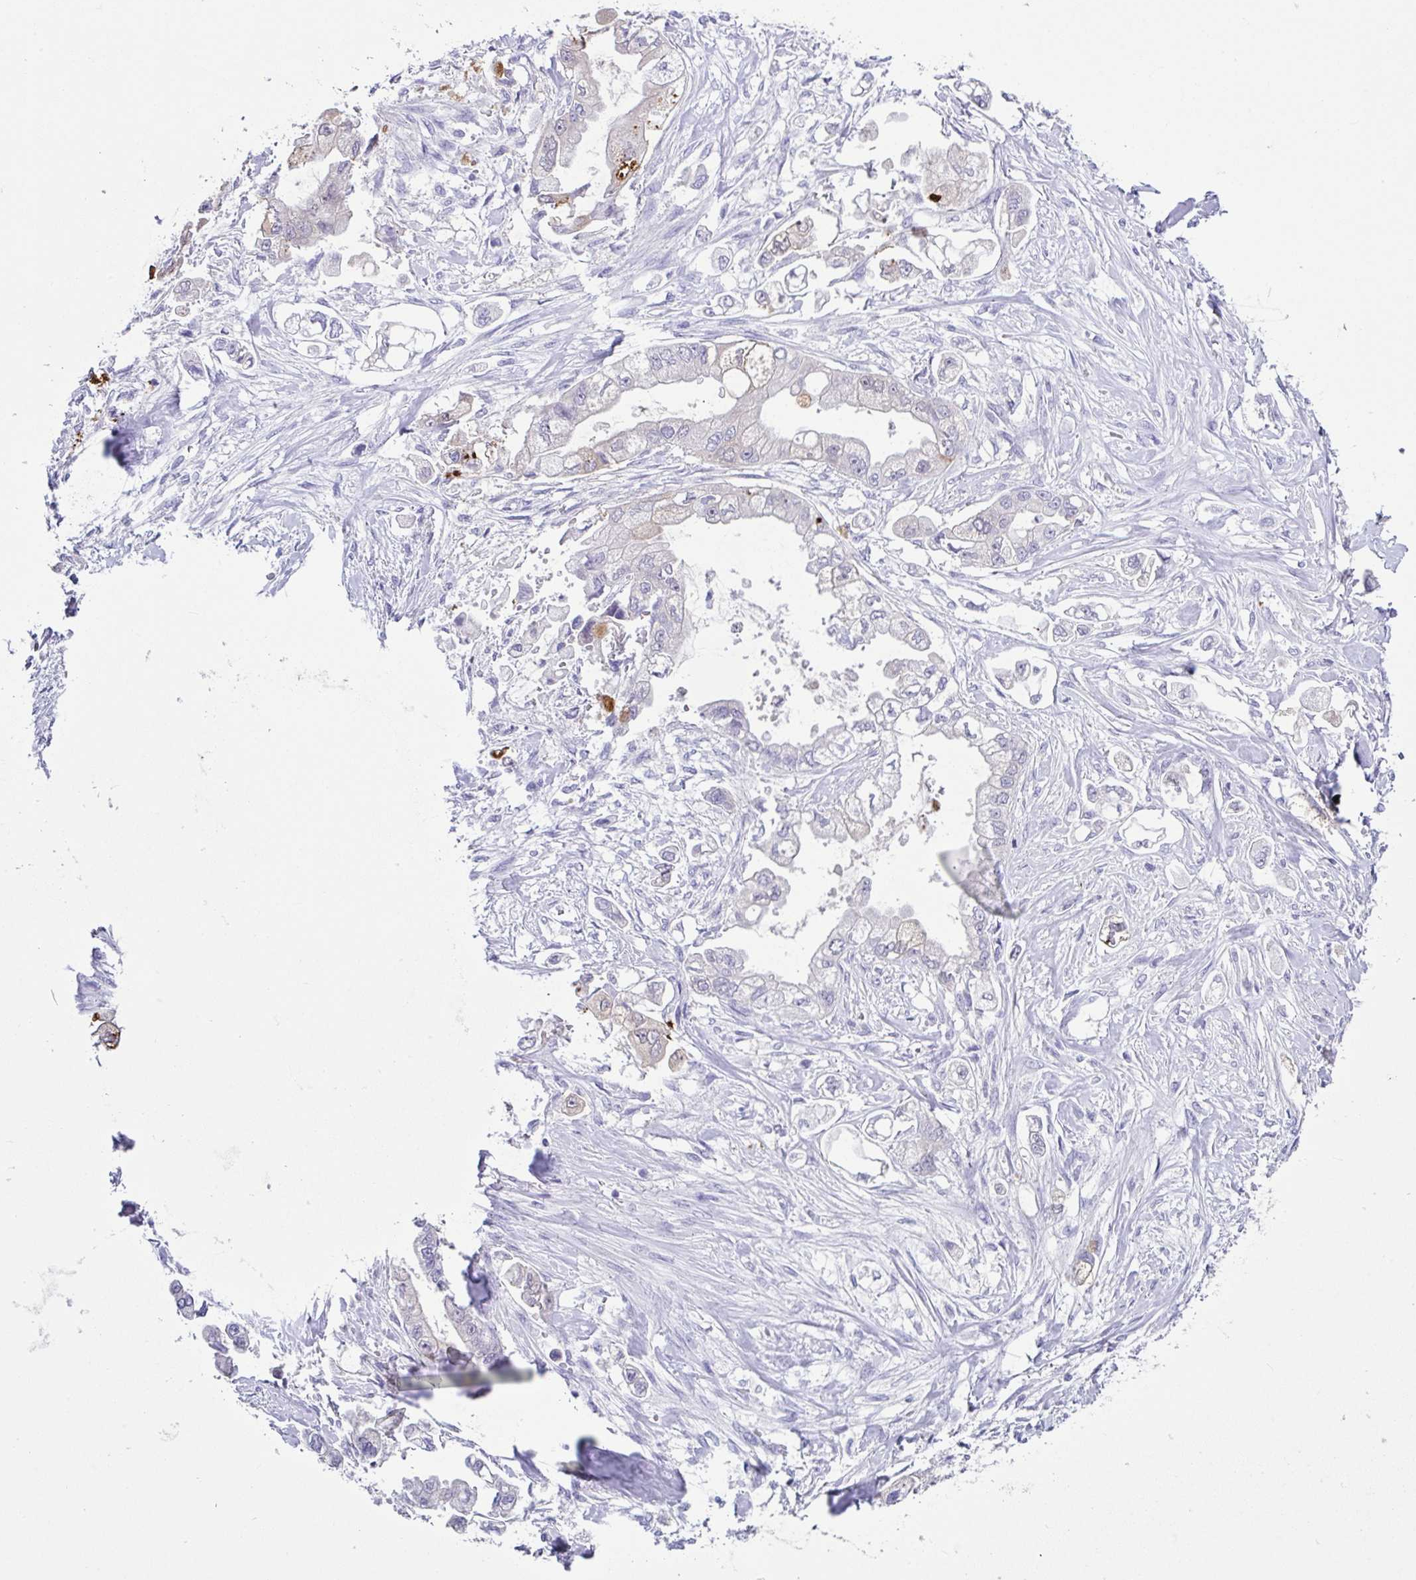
{"staining": {"intensity": "moderate", "quantity": "<25%", "location": "cytoplasmic/membranous"}, "tissue": "stomach cancer", "cell_type": "Tumor cells", "image_type": "cancer", "snomed": [{"axis": "morphology", "description": "Adenocarcinoma, NOS"}, {"axis": "topography", "description": "Stomach"}], "caption": "There is low levels of moderate cytoplasmic/membranous positivity in tumor cells of adenocarcinoma (stomach), as demonstrated by immunohistochemical staining (brown color).", "gene": "LGALS4", "patient": {"sex": "male", "age": 62}}